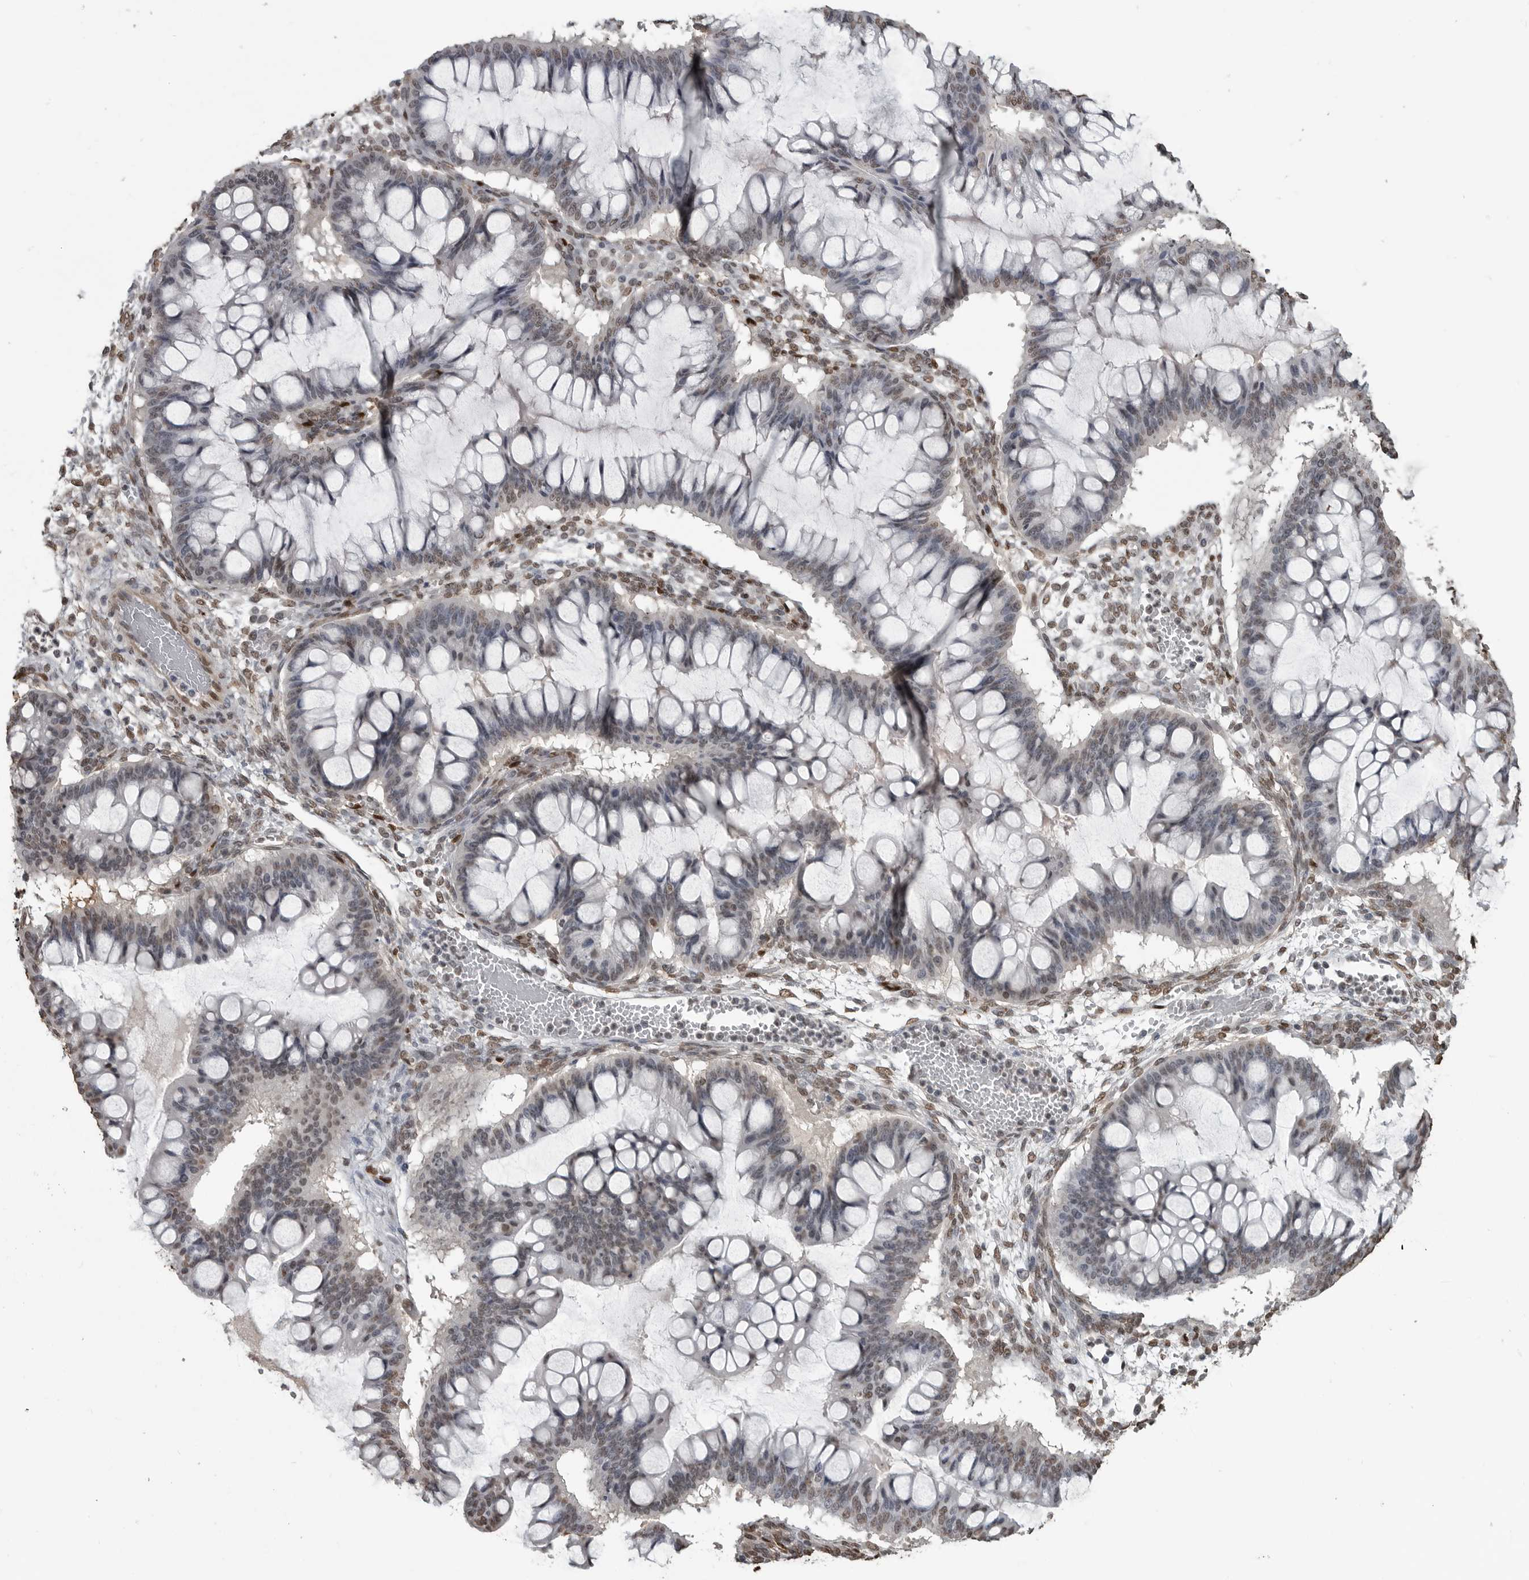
{"staining": {"intensity": "weak", "quantity": "25%-75%", "location": "nuclear"}, "tissue": "ovarian cancer", "cell_type": "Tumor cells", "image_type": "cancer", "snomed": [{"axis": "morphology", "description": "Cystadenocarcinoma, mucinous, NOS"}, {"axis": "topography", "description": "Ovary"}], "caption": "Protein staining reveals weak nuclear staining in approximately 25%-75% of tumor cells in ovarian cancer. The protein is stained brown, and the nuclei are stained in blue (DAB IHC with brightfield microscopy, high magnification).", "gene": "SMAD2", "patient": {"sex": "female", "age": 73}}